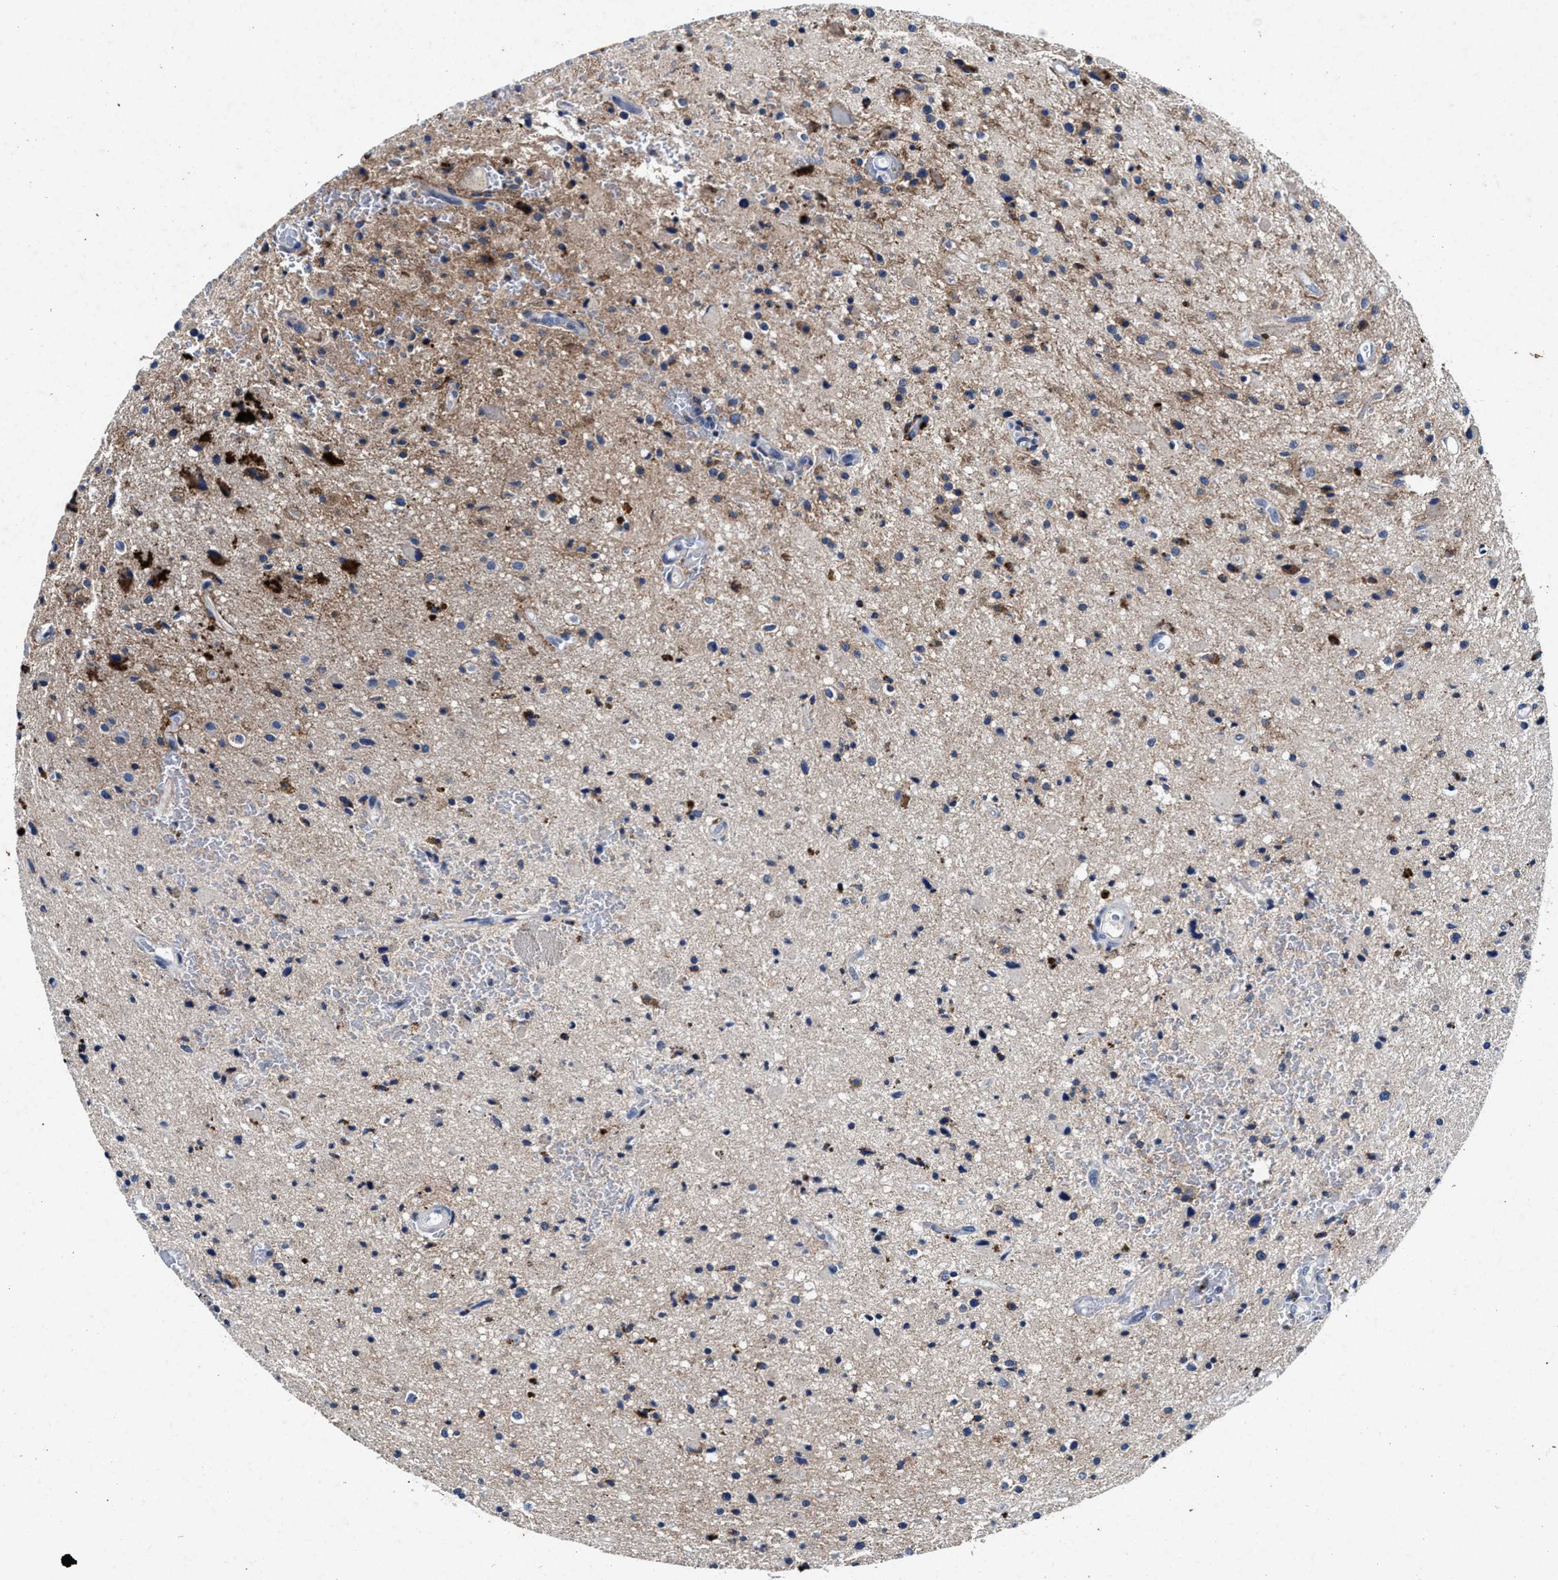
{"staining": {"intensity": "weak", "quantity": "25%-75%", "location": "cytoplasmic/membranous"}, "tissue": "glioma", "cell_type": "Tumor cells", "image_type": "cancer", "snomed": [{"axis": "morphology", "description": "Glioma, malignant, High grade"}, {"axis": "topography", "description": "Brain"}], "caption": "IHC image of malignant high-grade glioma stained for a protein (brown), which exhibits low levels of weak cytoplasmic/membranous expression in approximately 25%-75% of tumor cells.", "gene": "SLC8A1", "patient": {"sex": "male", "age": 33}}